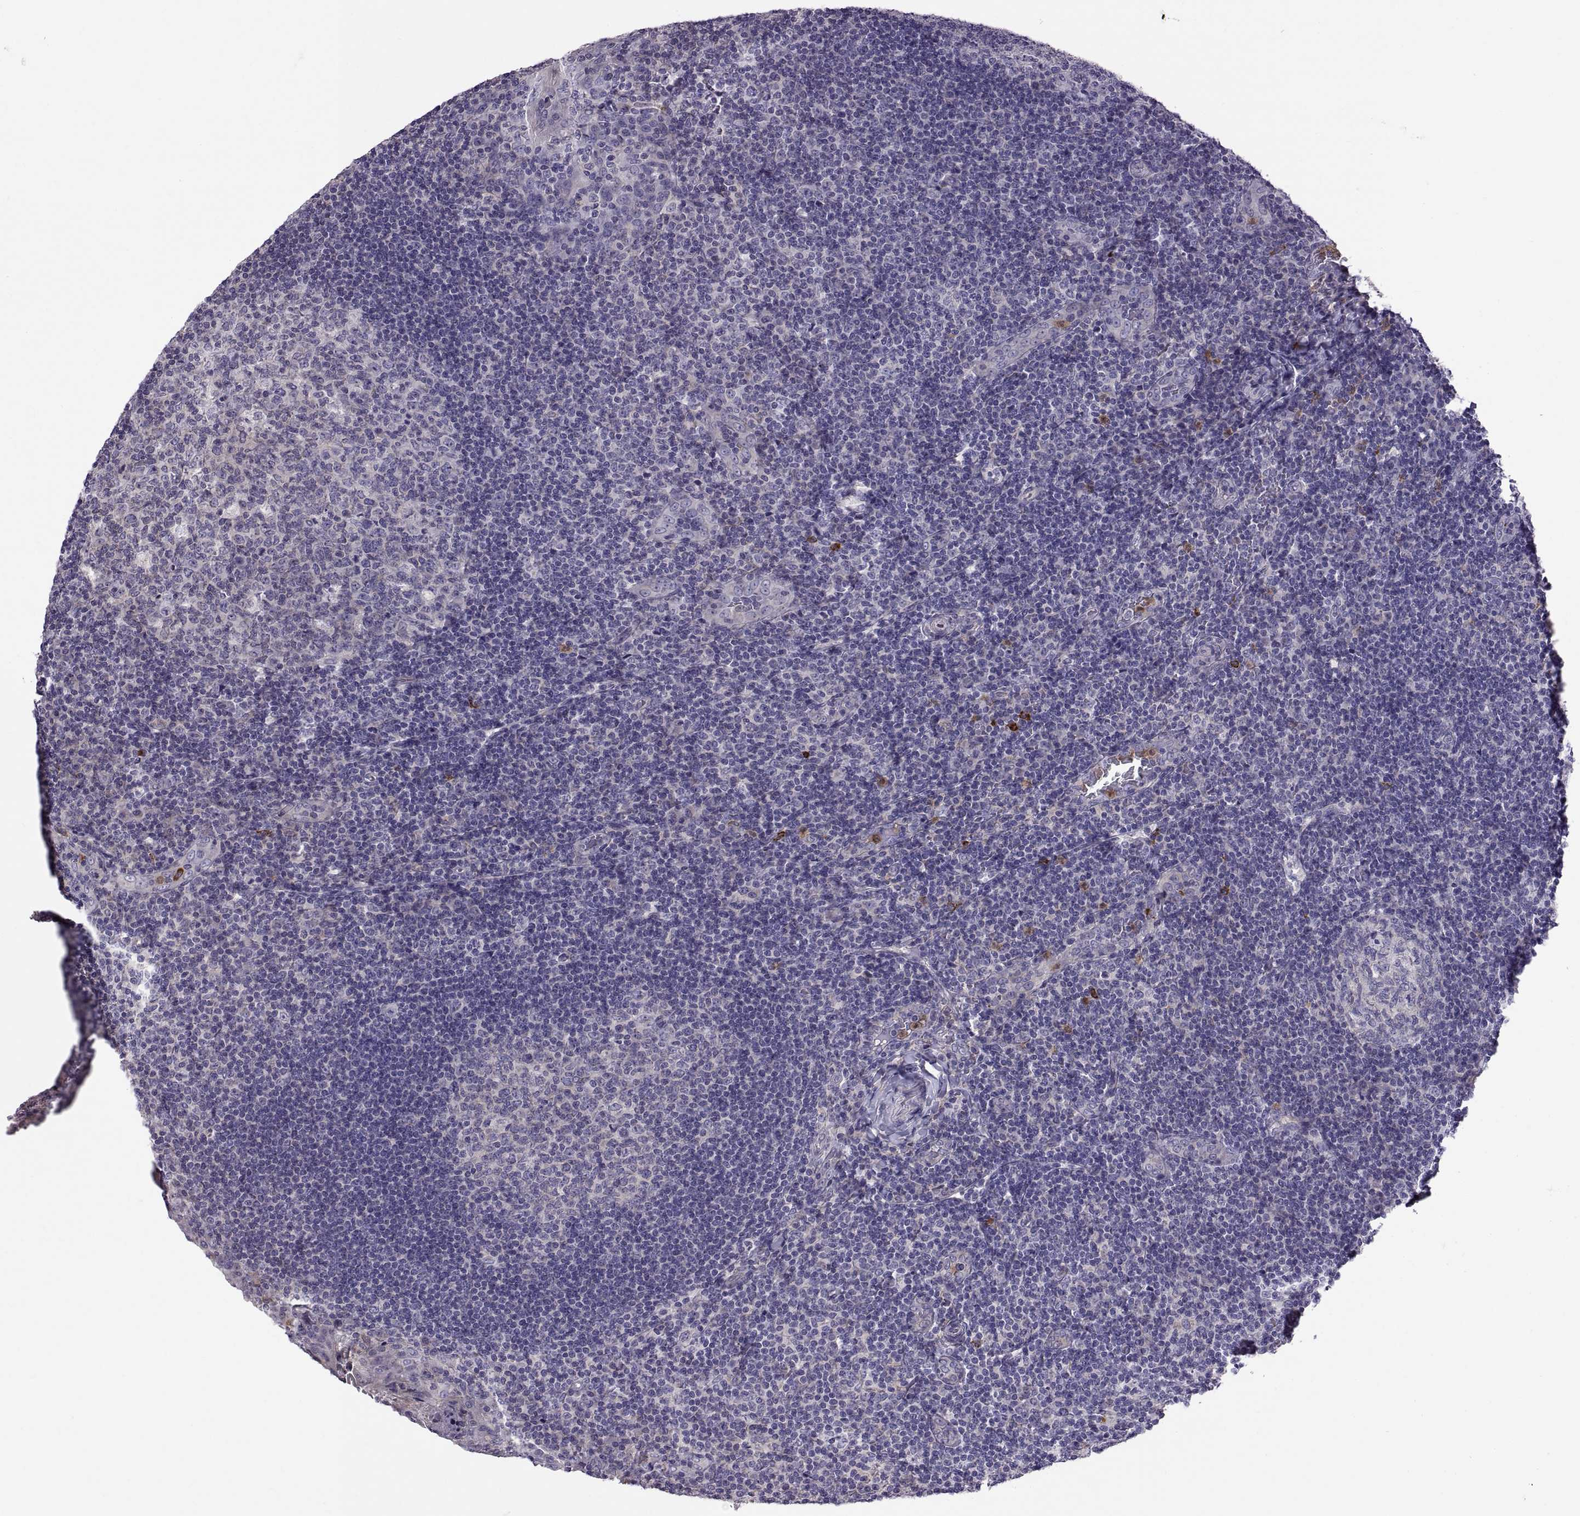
{"staining": {"intensity": "negative", "quantity": "none", "location": "none"}, "tissue": "tonsil", "cell_type": "Germinal center cells", "image_type": "normal", "snomed": [{"axis": "morphology", "description": "Normal tissue, NOS"}, {"axis": "topography", "description": "Tonsil"}], "caption": "The immunohistochemistry (IHC) photomicrograph has no significant staining in germinal center cells of tonsil.", "gene": "EMILIN2", "patient": {"sex": "male", "age": 17}}